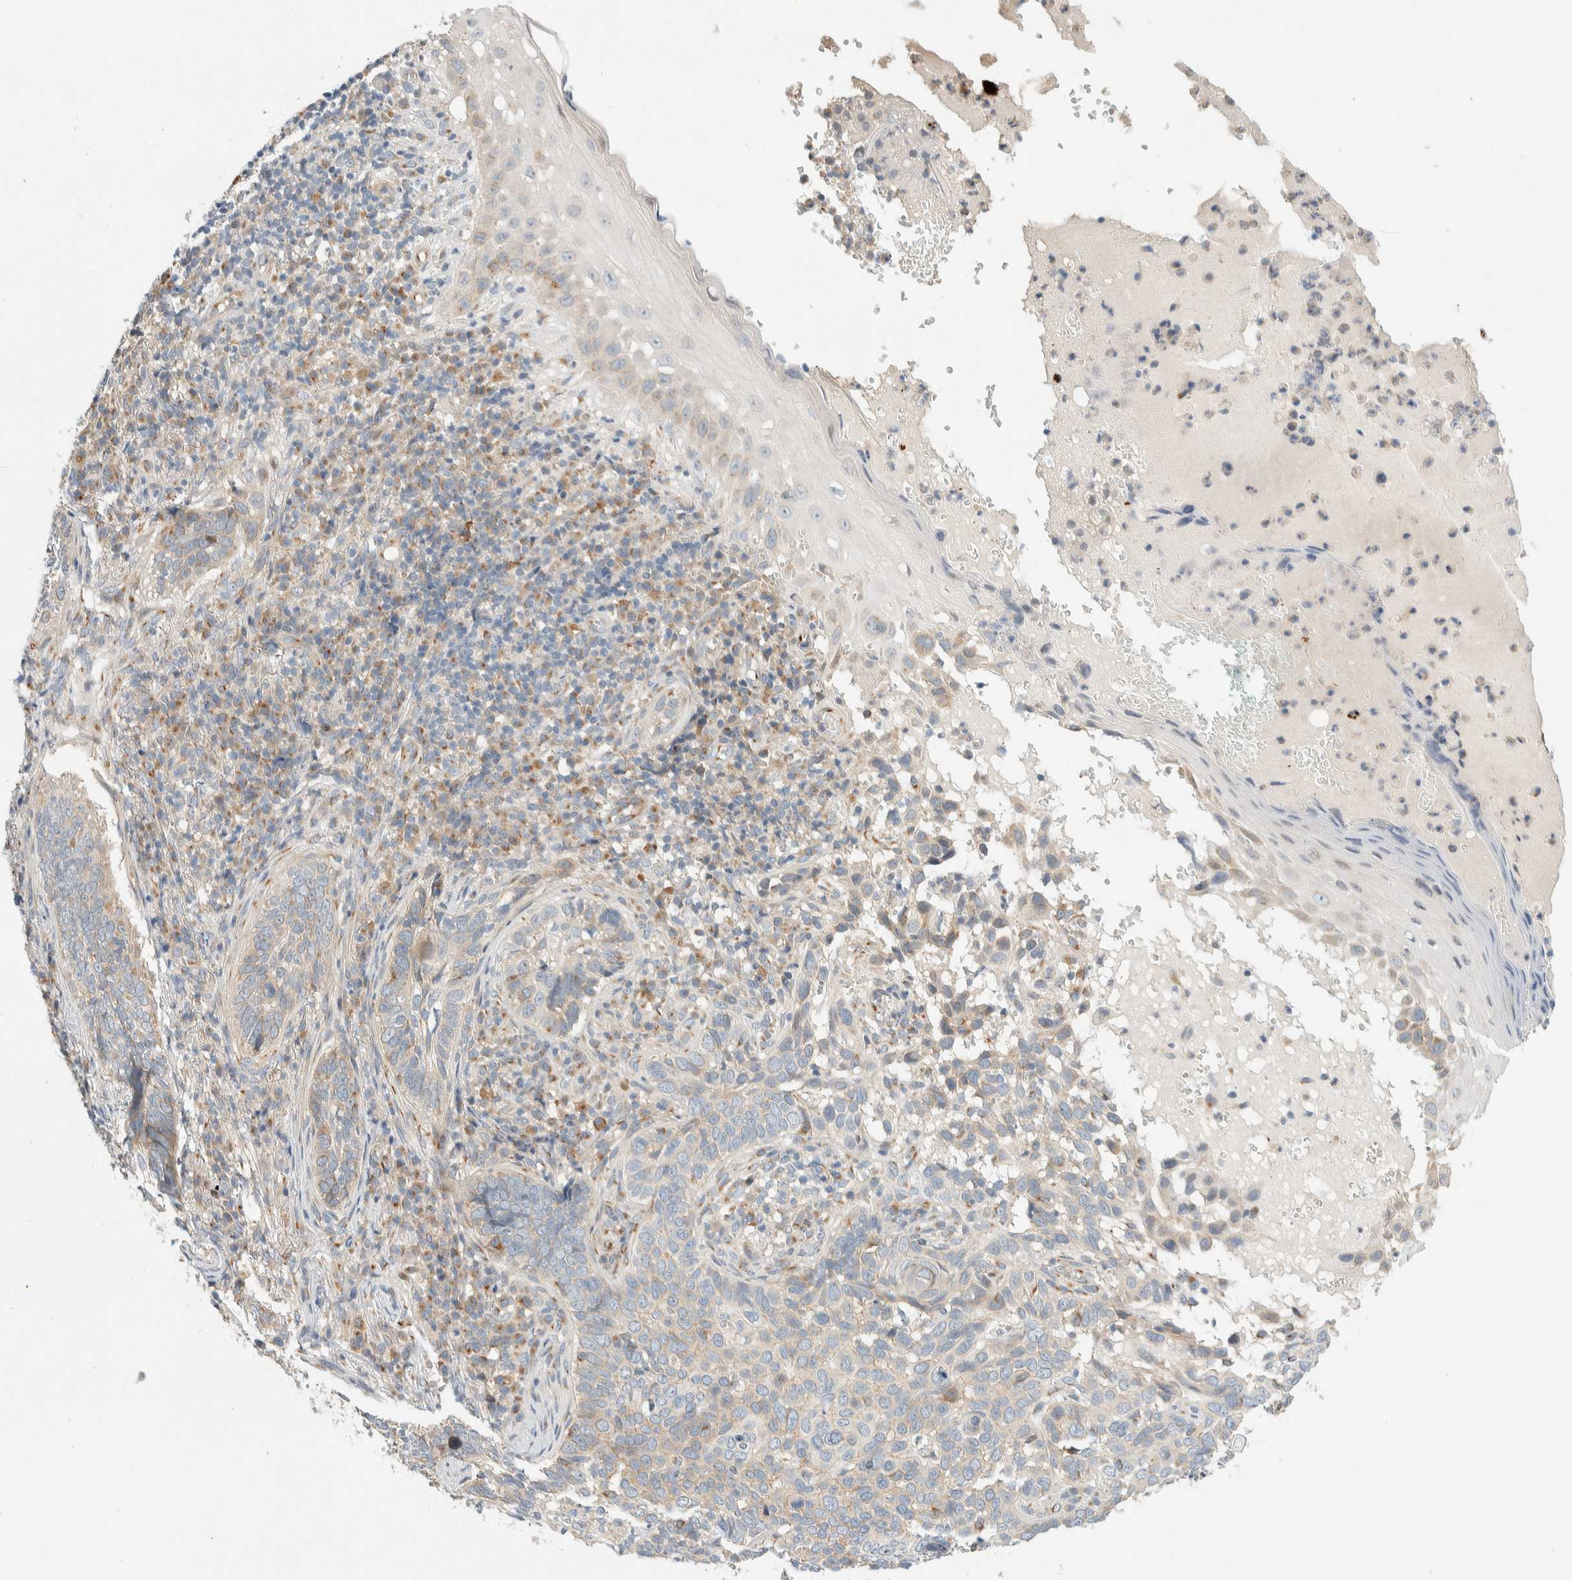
{"staining": {"intensity": "weak", "quantity": "<25%", "location": "cytoplasmic/membranous"}, "tissue": "skin cancer", "cell_type": "Tumor cells", "image_type": "cancer", "snomed": [{"axis": "morphology", "description": "Basal cell carcinoma"}, {"axis": "topography", "description": "Skin"}], "caption": "Tumor cells show no significant protein staining in skin basal cell carcinoma. (DAB immunohistochemistry (IHC) with hematoxylin counter stain).", "gene": "TMEM184B", "patient": {"sex": "female", "age": 89}}